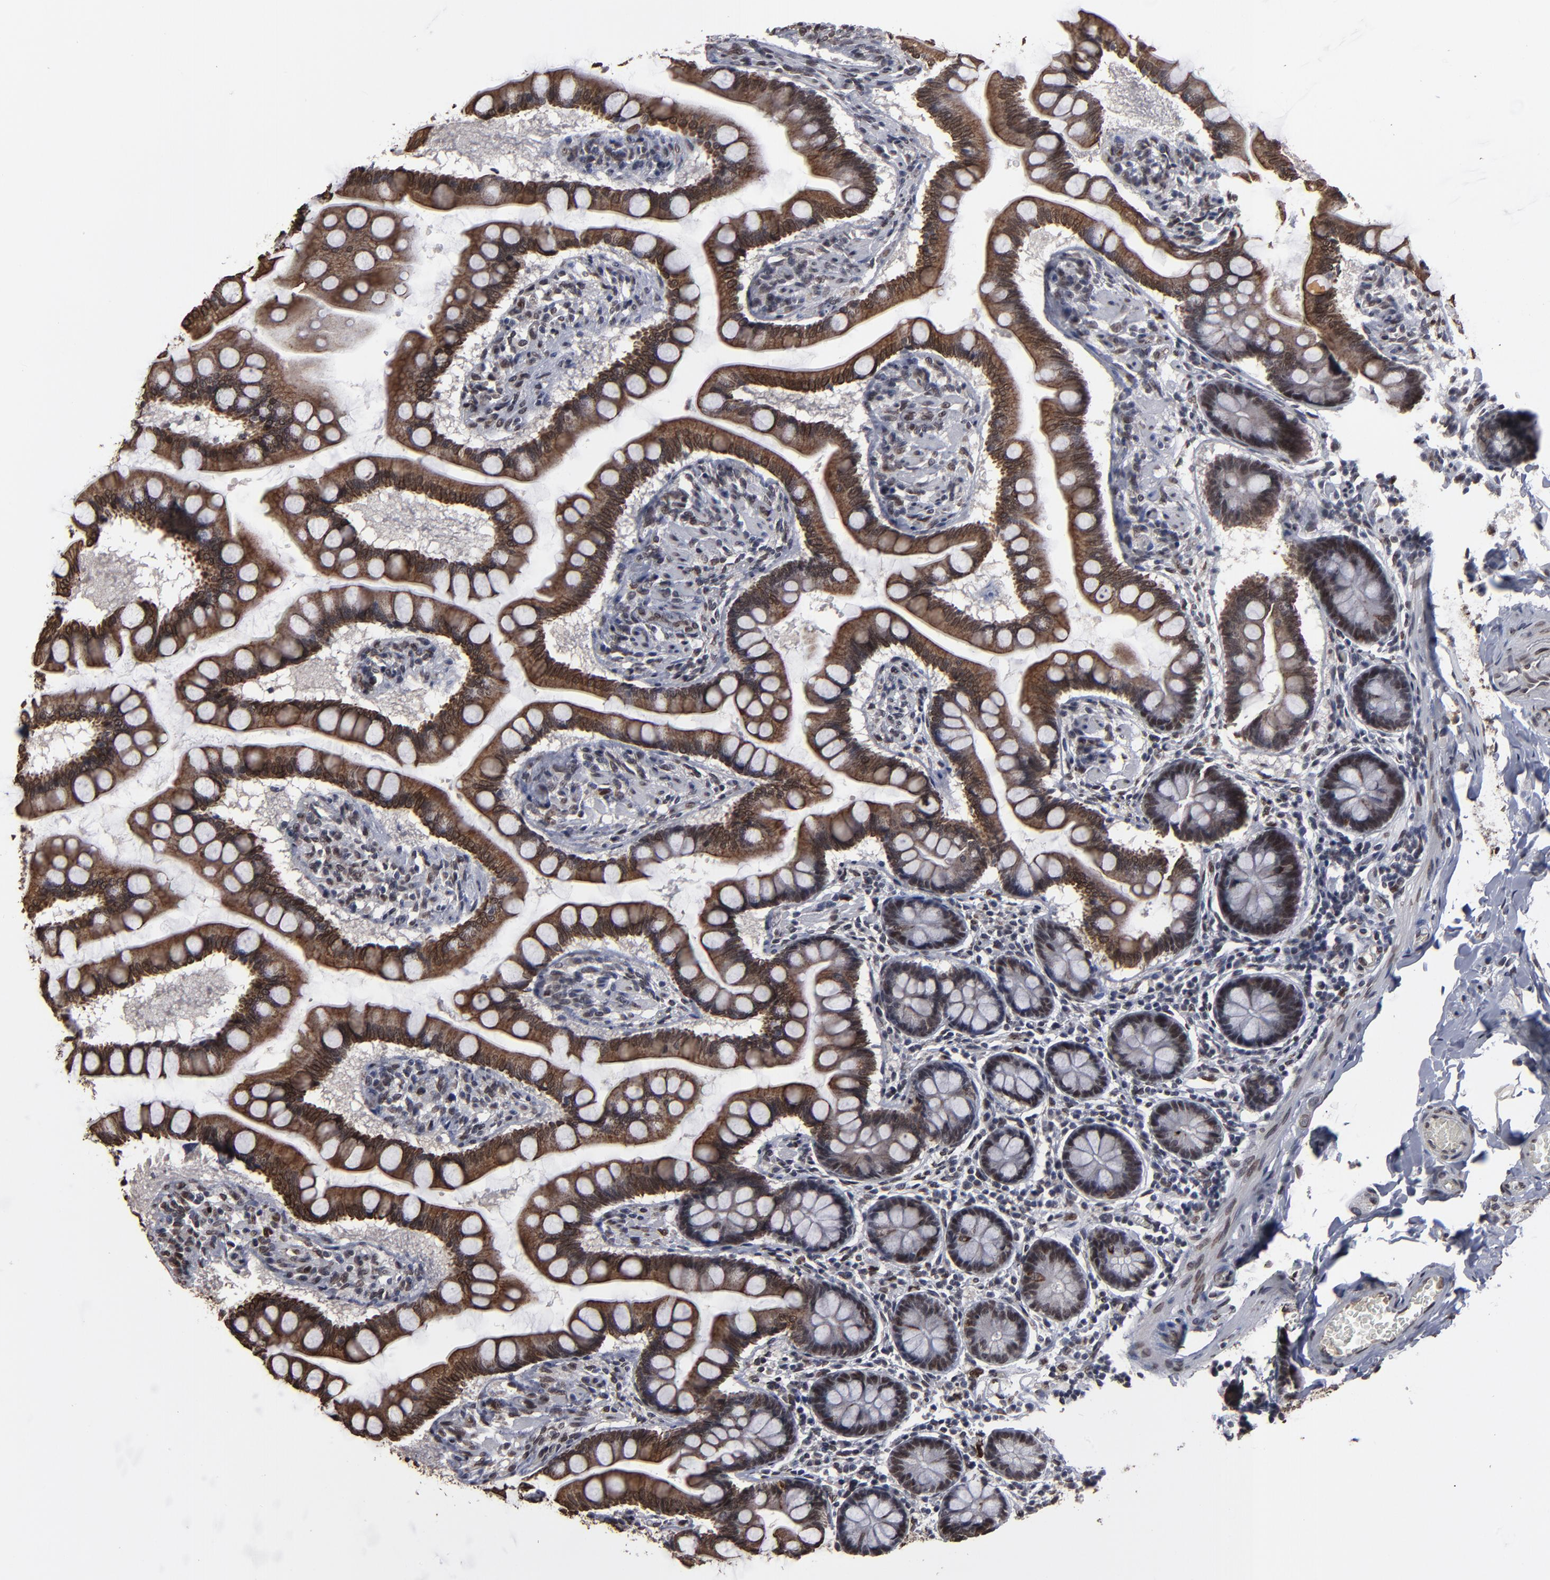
{"staining": {"intensity": "moderate", "quantity": ">75%", "location": "cytoplasmic/membranous,nuclear"}, "tissue": "small intestine", "cell_type": "Glandular cells", "image_type": "normal", "snomed": [{"axis": "morphology", "description": "Normal tissue, NOS"}, {"axis": "topography", "description": "Small intestine"}], "caption": "Human small intestine stained with a protein marker displays moderate staining in glandular cells.", "gene": "BAZ1A", "patient": {"sex": "male", "age": 41}}